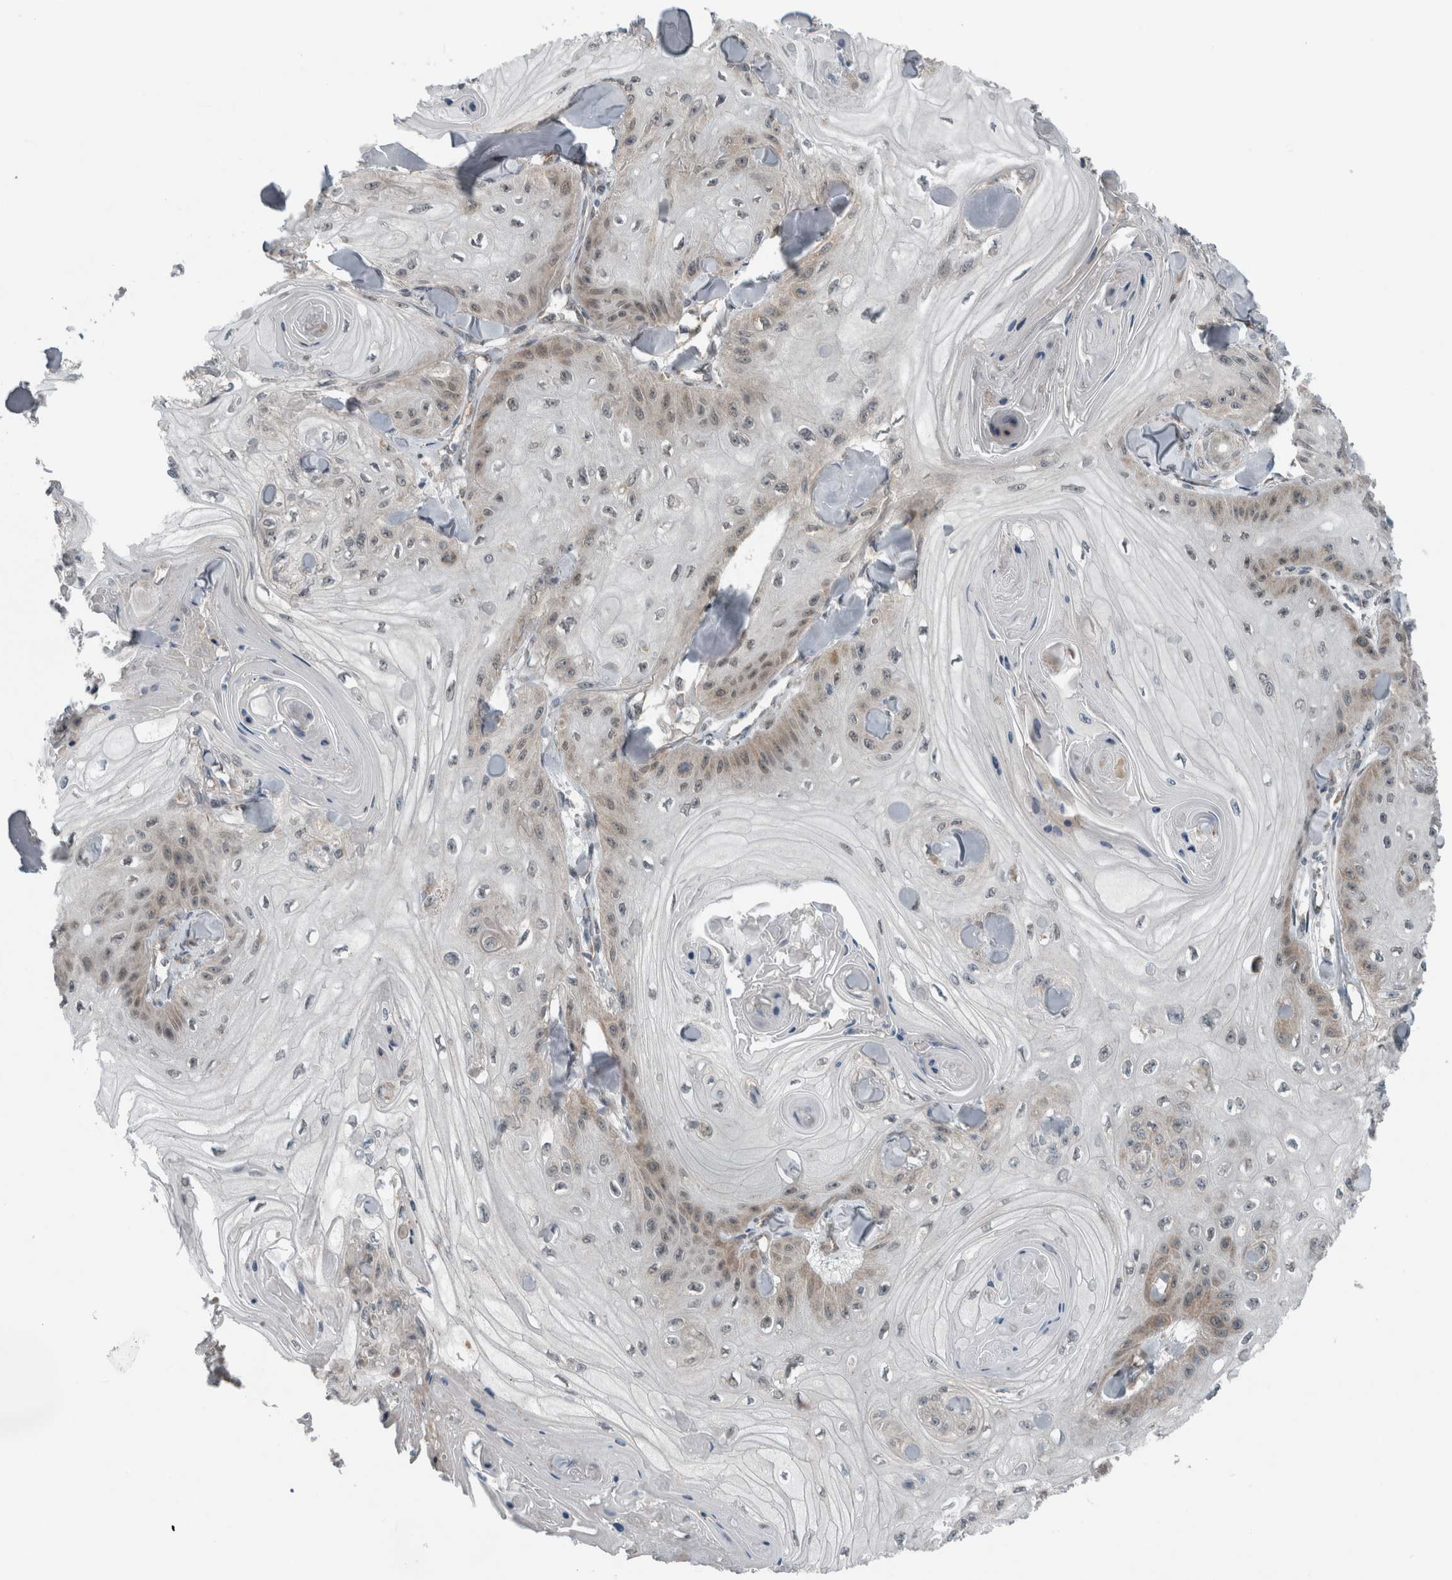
{"staining": {"intensity": "weak", "quantity": "<25%", "location": "cytoplasmic/membranous"}, "tissue": "skin cancer", "cell_type": "Tumor cells", "image_type": "cancer", "snomed": [{"axis": "morphology", "description": "Squamous cell carcinoma, NOS"}, {"axis": "topography", "description": "Skin"}], "caption": "Immunohistochemical staining of skin cancer exhibits no significant expression in tumor cells.", "gene": "GBA2", "patient": {"sex": "male", "age": 74}}